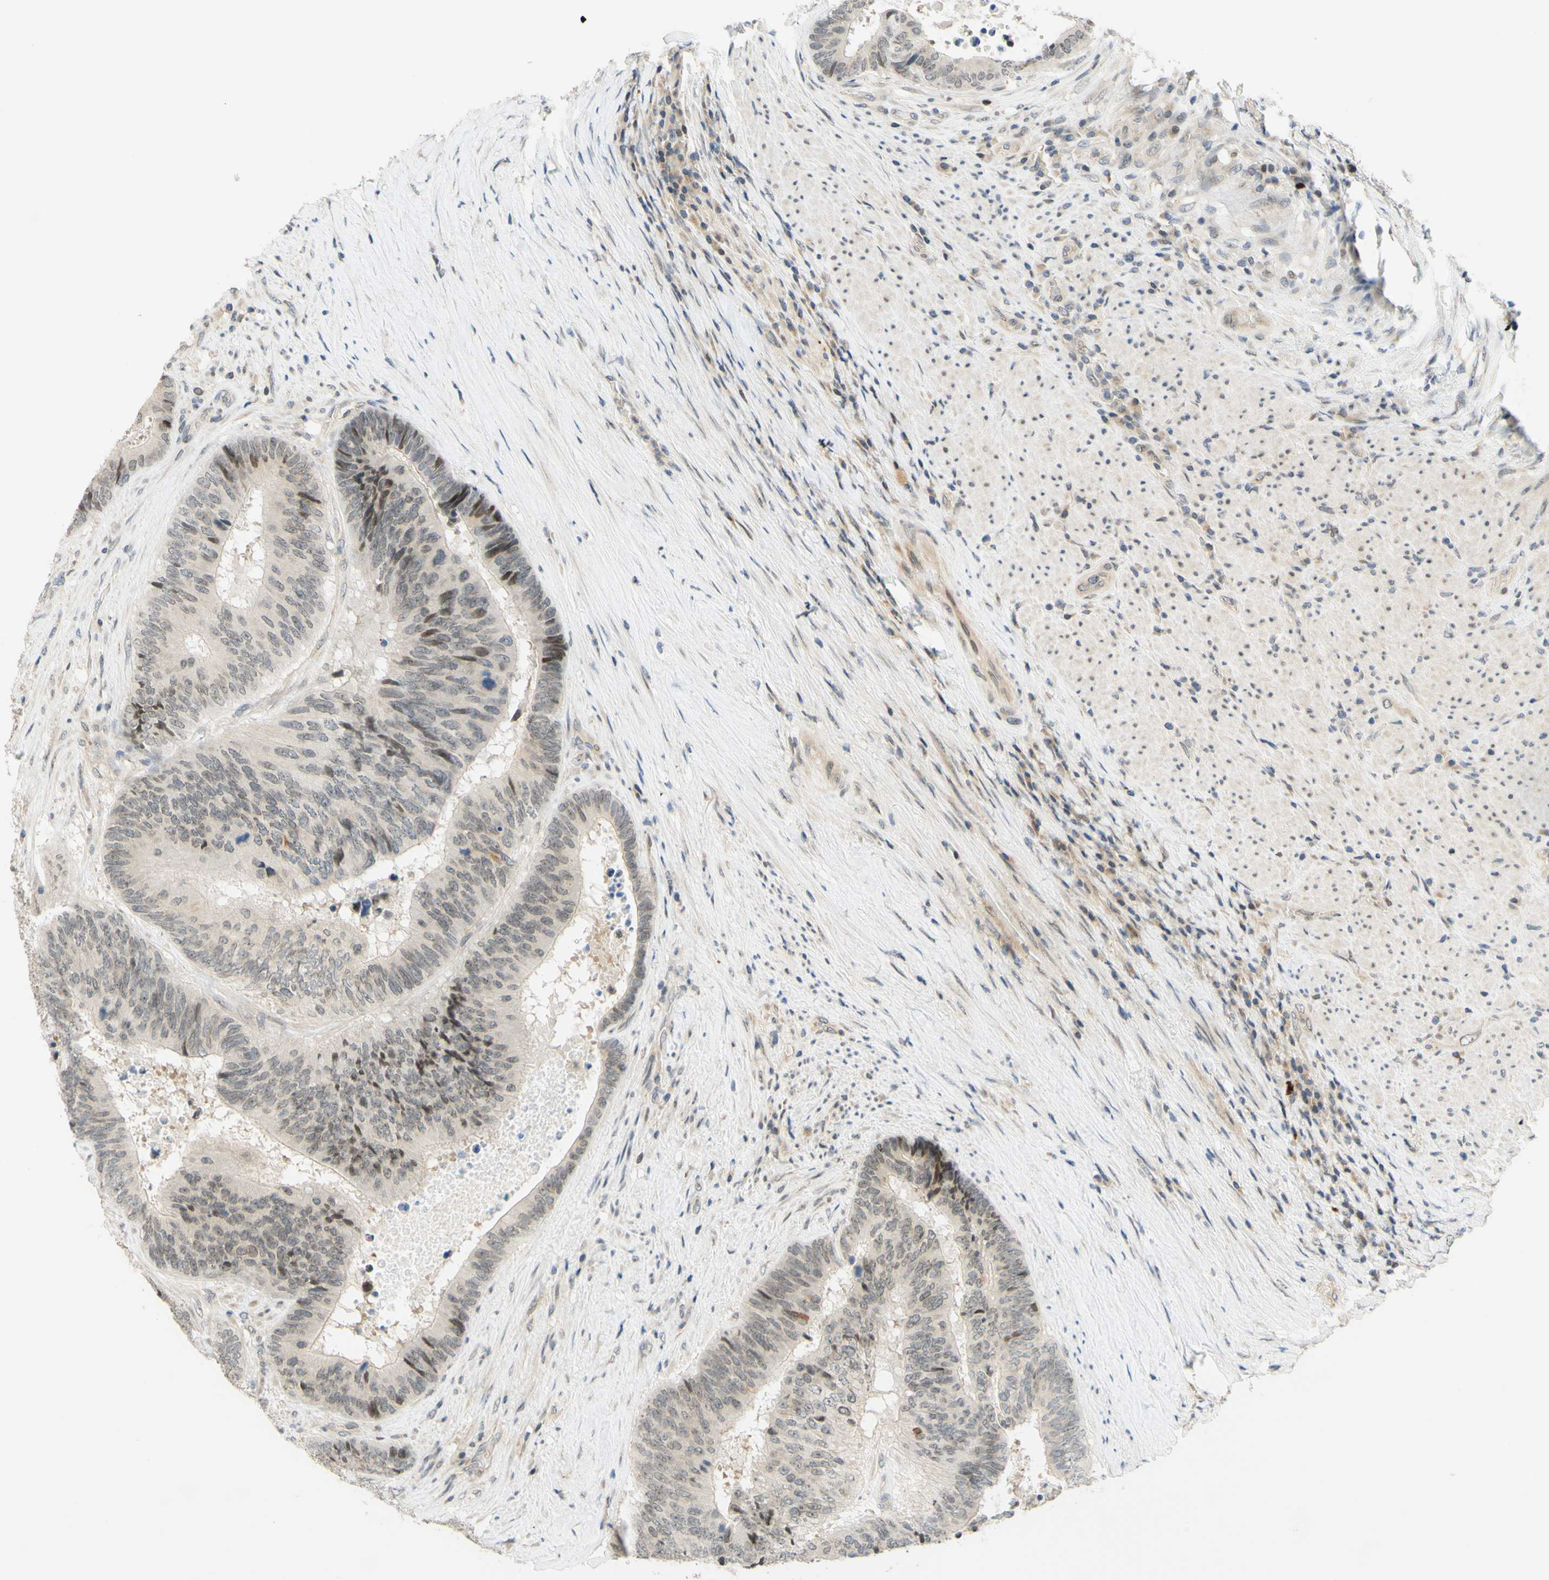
{"staining": {"intensity": "moderate", "quantity": "<25%", "location": "nuclear"}, "tissue": "colorectal cancer", "cell_type": "Tumor cells", "image_type": "cancer", "snomed": [{"axis": "morphology", "description": "Adenocarcinoma, NOS"}, {"axis": "topography", "description": "Rectum"}], "caption": "Colorectal cancer (adenocarcinoma) stained with immunohistochemistry (IHC) shows moderate nuclear expression in approximately <25% of tumor cells.", "gene": "C2CD2L", "patient": {"sex": "male", "age": 72}}